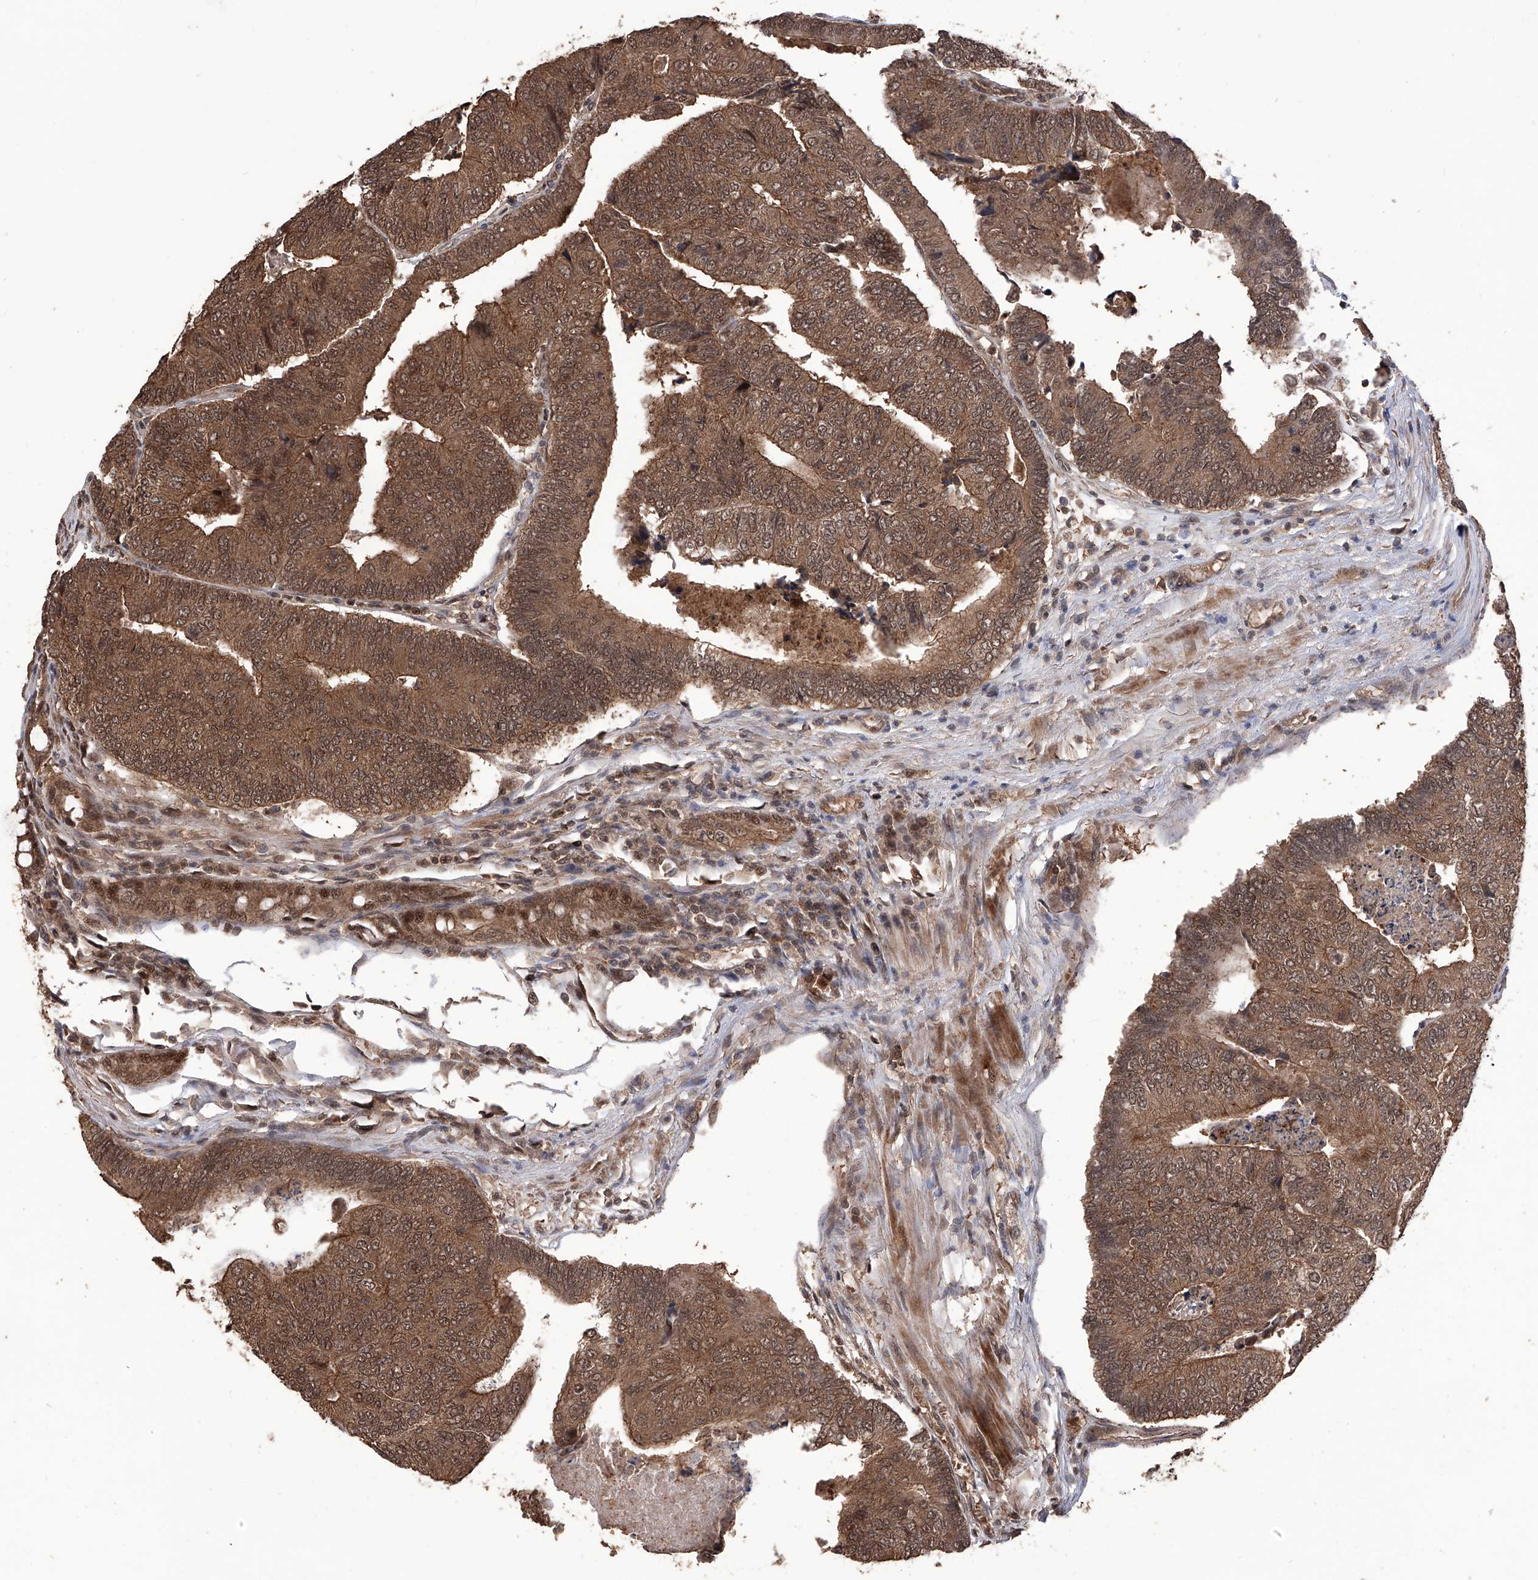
{"staining": {"intensity": "moderate", "quantity": ">75%", "location": "cytoplasmic/membranous,nuclear"}, "tissue": "colorectal cancer", "cell_type": "Tumor cells", "image_type": "cancer", "snomed": [{"axis": "morphology", "description": "Adenocarcinoma, NOS"}, {"axis": "topography", "description": "Colon"}], "caption": "Tumor cells show moderate cytoplasmic/membranous and nuclear staining in about >75% of cells in colorectal cancer (adenocarcinoma). The staining is performed using DAB brown chromogen to label protein expression. The nuclei are counter-stained blue using hematoxylin.", "gene": "LYSMD4", "patient": {"sex": "female", "age": 67}}